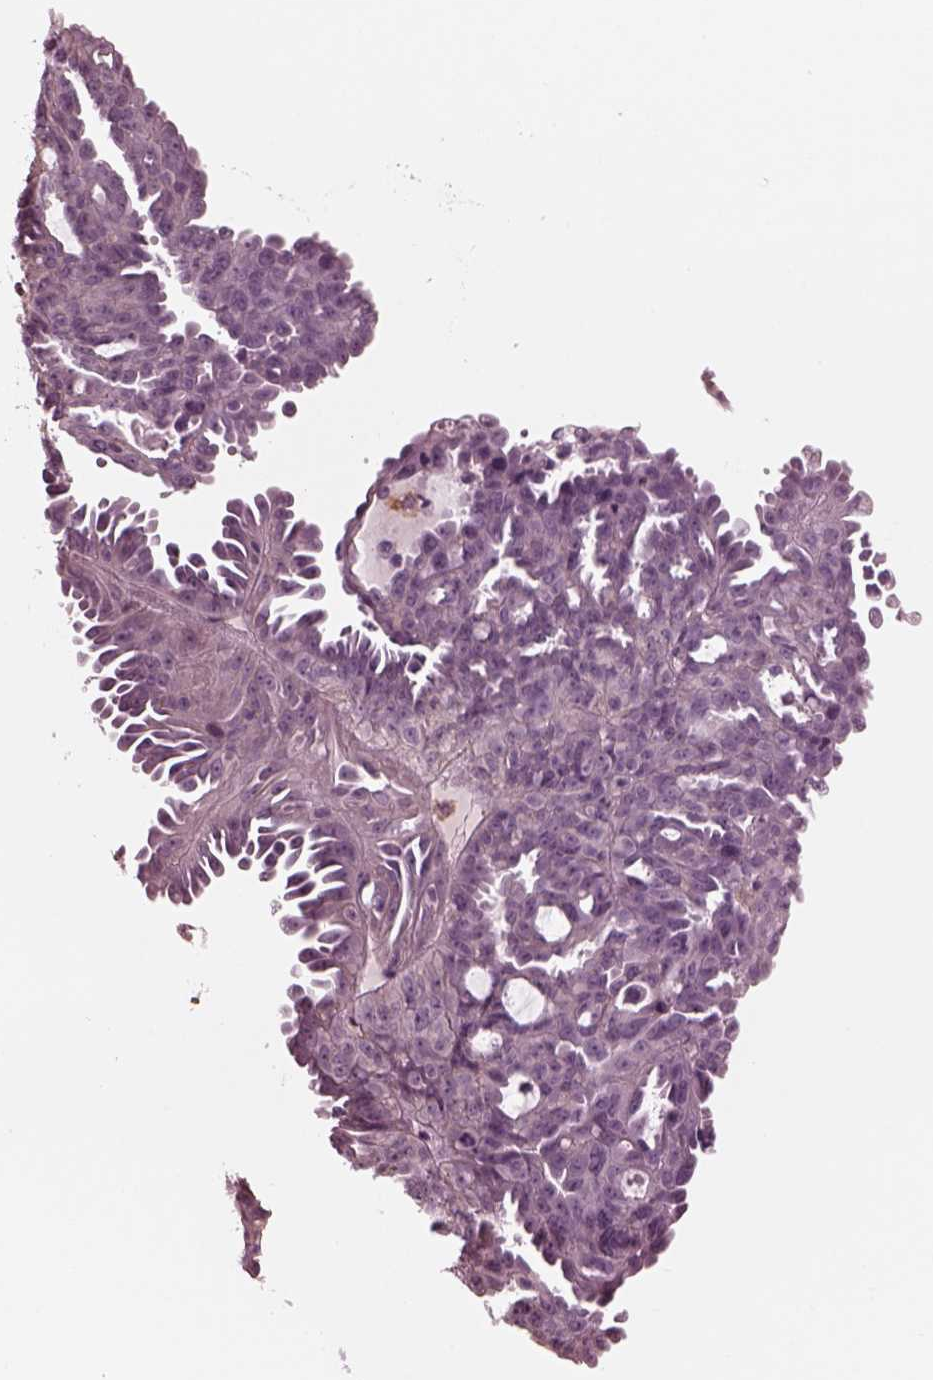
{"staining": {"intensity": "negative", "quantity": "none", "location": "none"}, "tissue": "ovarian cancer", "cell_type": "Tumor cells", "image_type": "cancer", "snomed": [{"axis": "morphology", "description": "Cystadenocarcinoma, serous, NOS"}, {"axis": "topography", "description": "Ovary"}], "caption": "There is no significant expression in tumor cells of ovarian serous cystadenocarcinoma.", "gene": "CGA", "patient": {"sex": "female", "age": 71}}